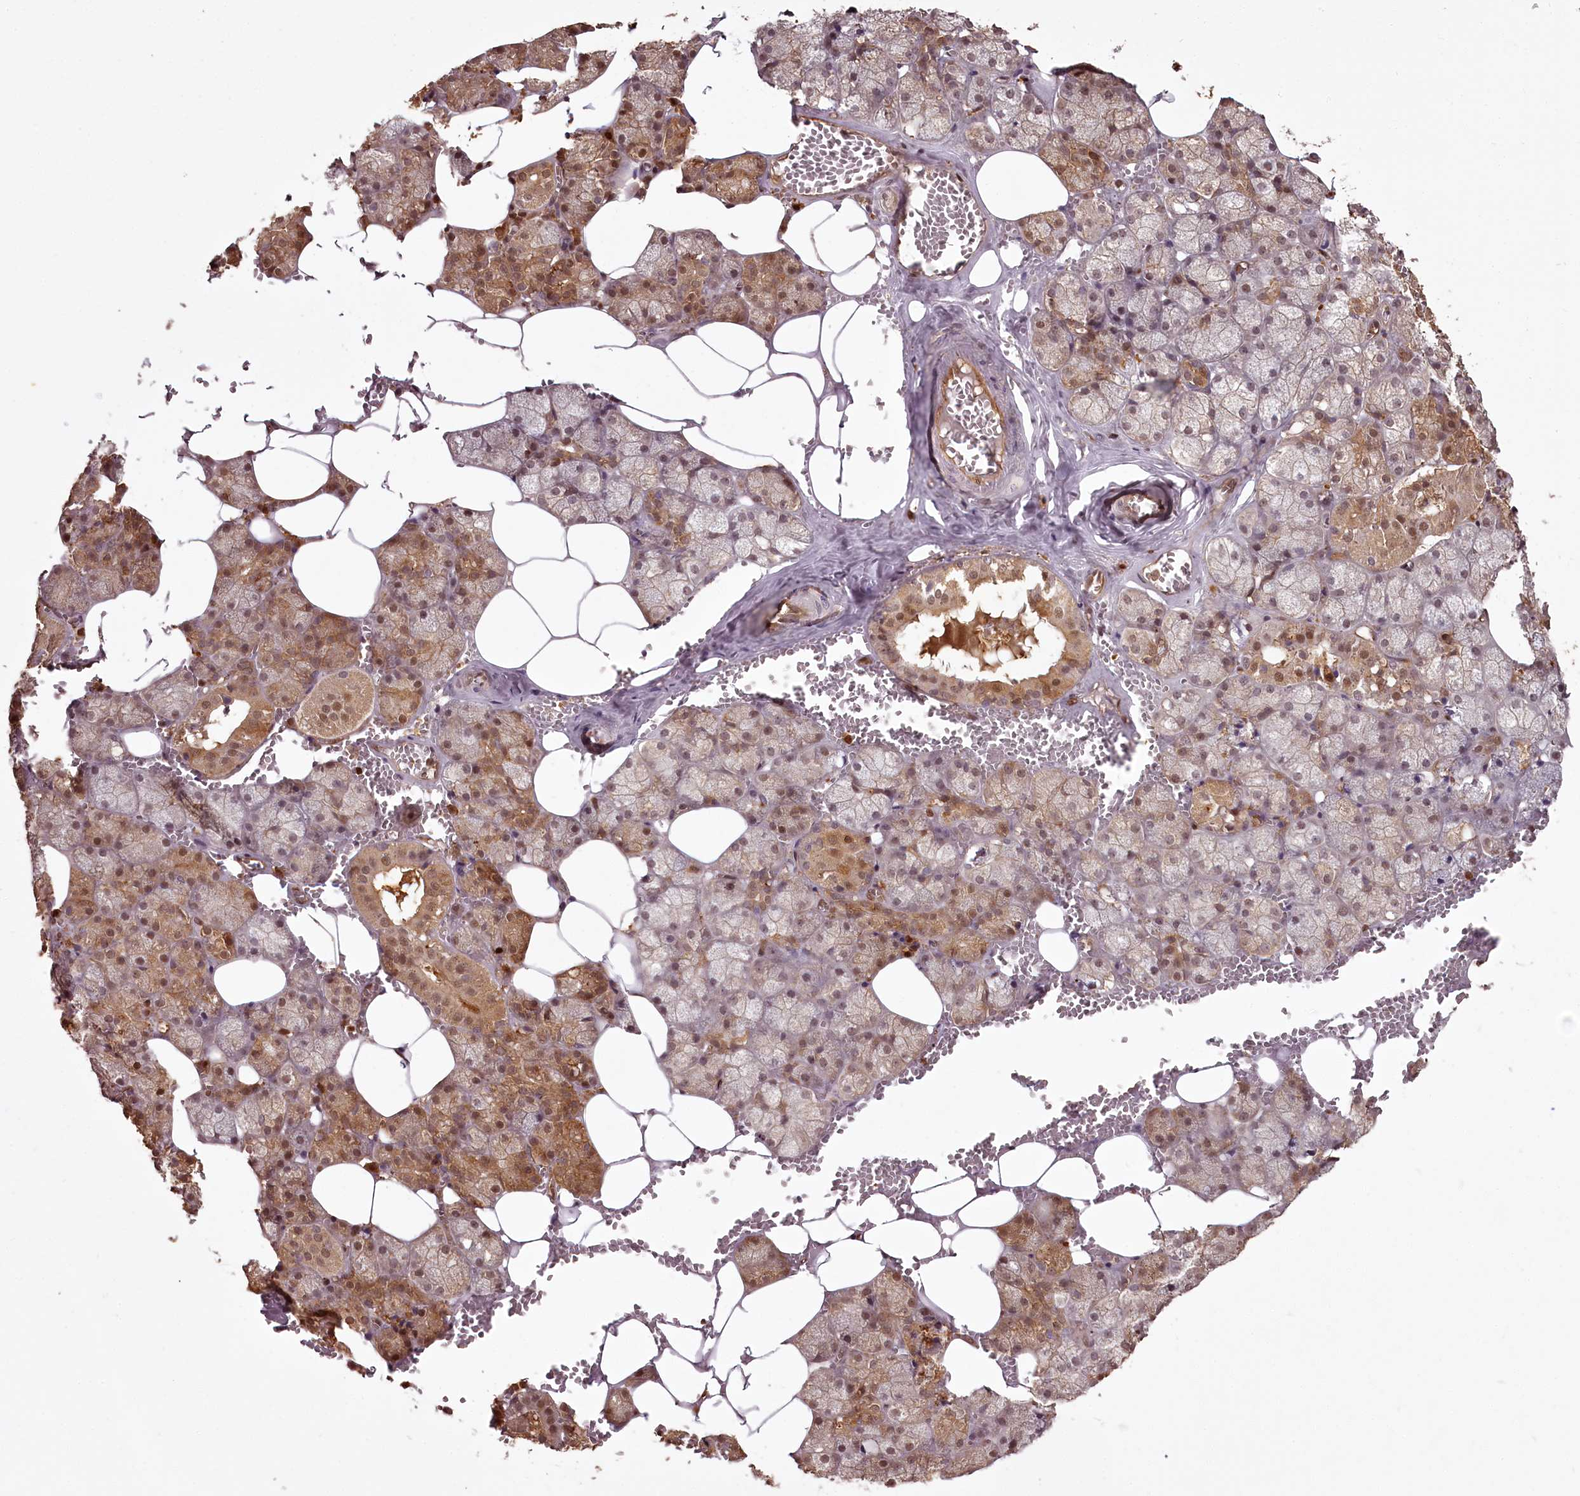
{"staining": {"intensity": "moderate", "quantity": ">75%", "location": "cytoplasmic/membranous,nuclear"}, "tissue": "salivary gland", "cell_type": "Glandular cells", "image_type": "normal", "snomed": [{"axis": "morphology", "description": "Normal tissue, NOS"}, {"axis": "topography", "description": "Salivary gland"}], "caption": "A medium amount of moderate cytoplasmic/membranous,nuclear staining is present in about >75% of glandular cells in benign salivary gland. The protein of interest is shown in brown color, while the nuclei are stained blue.", "gene": "NPRL2", "patient": {"sex": "male", "age": 62}}